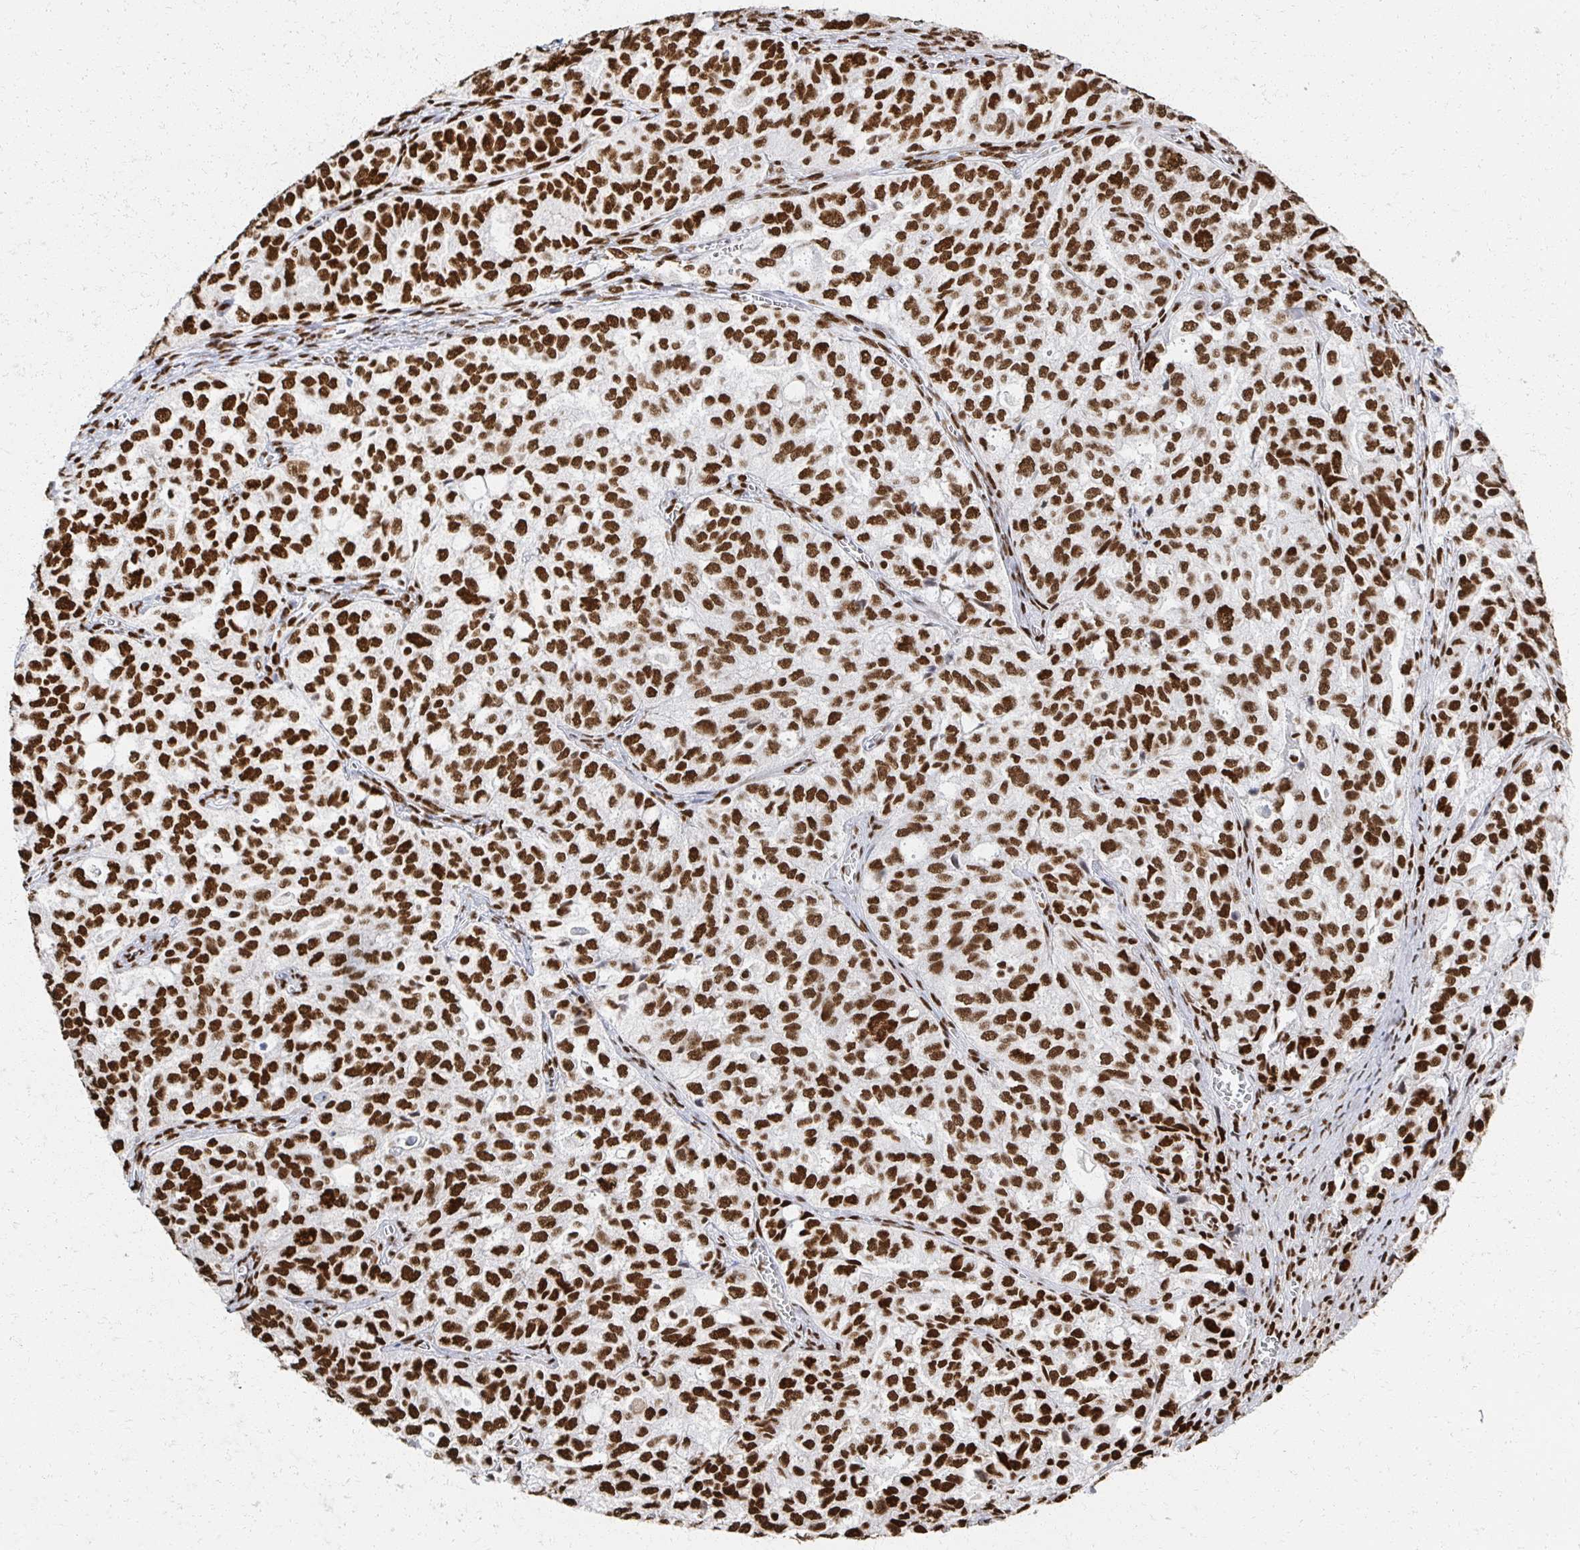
{"staining": {"intensity": "strong", "quantity": ">75%", "location": "nuclear"}, "tissue": "ovarian cancer", "cell_type": "Tumor cells", "image_type": "cancer", "snomed": [{"axis": "morphology", "description": "Cystadenocarcinoma, serous, NOS"}, {"axis": "topography", "description": "Ovary"}], "caption": "Serous cystadenocarcinoma (ovarian) tissue displays strong nuclear expression in approximately >75% of tumor cells", "gene": "RBBP7", "patient": {"sex": "female", "age": 51}}